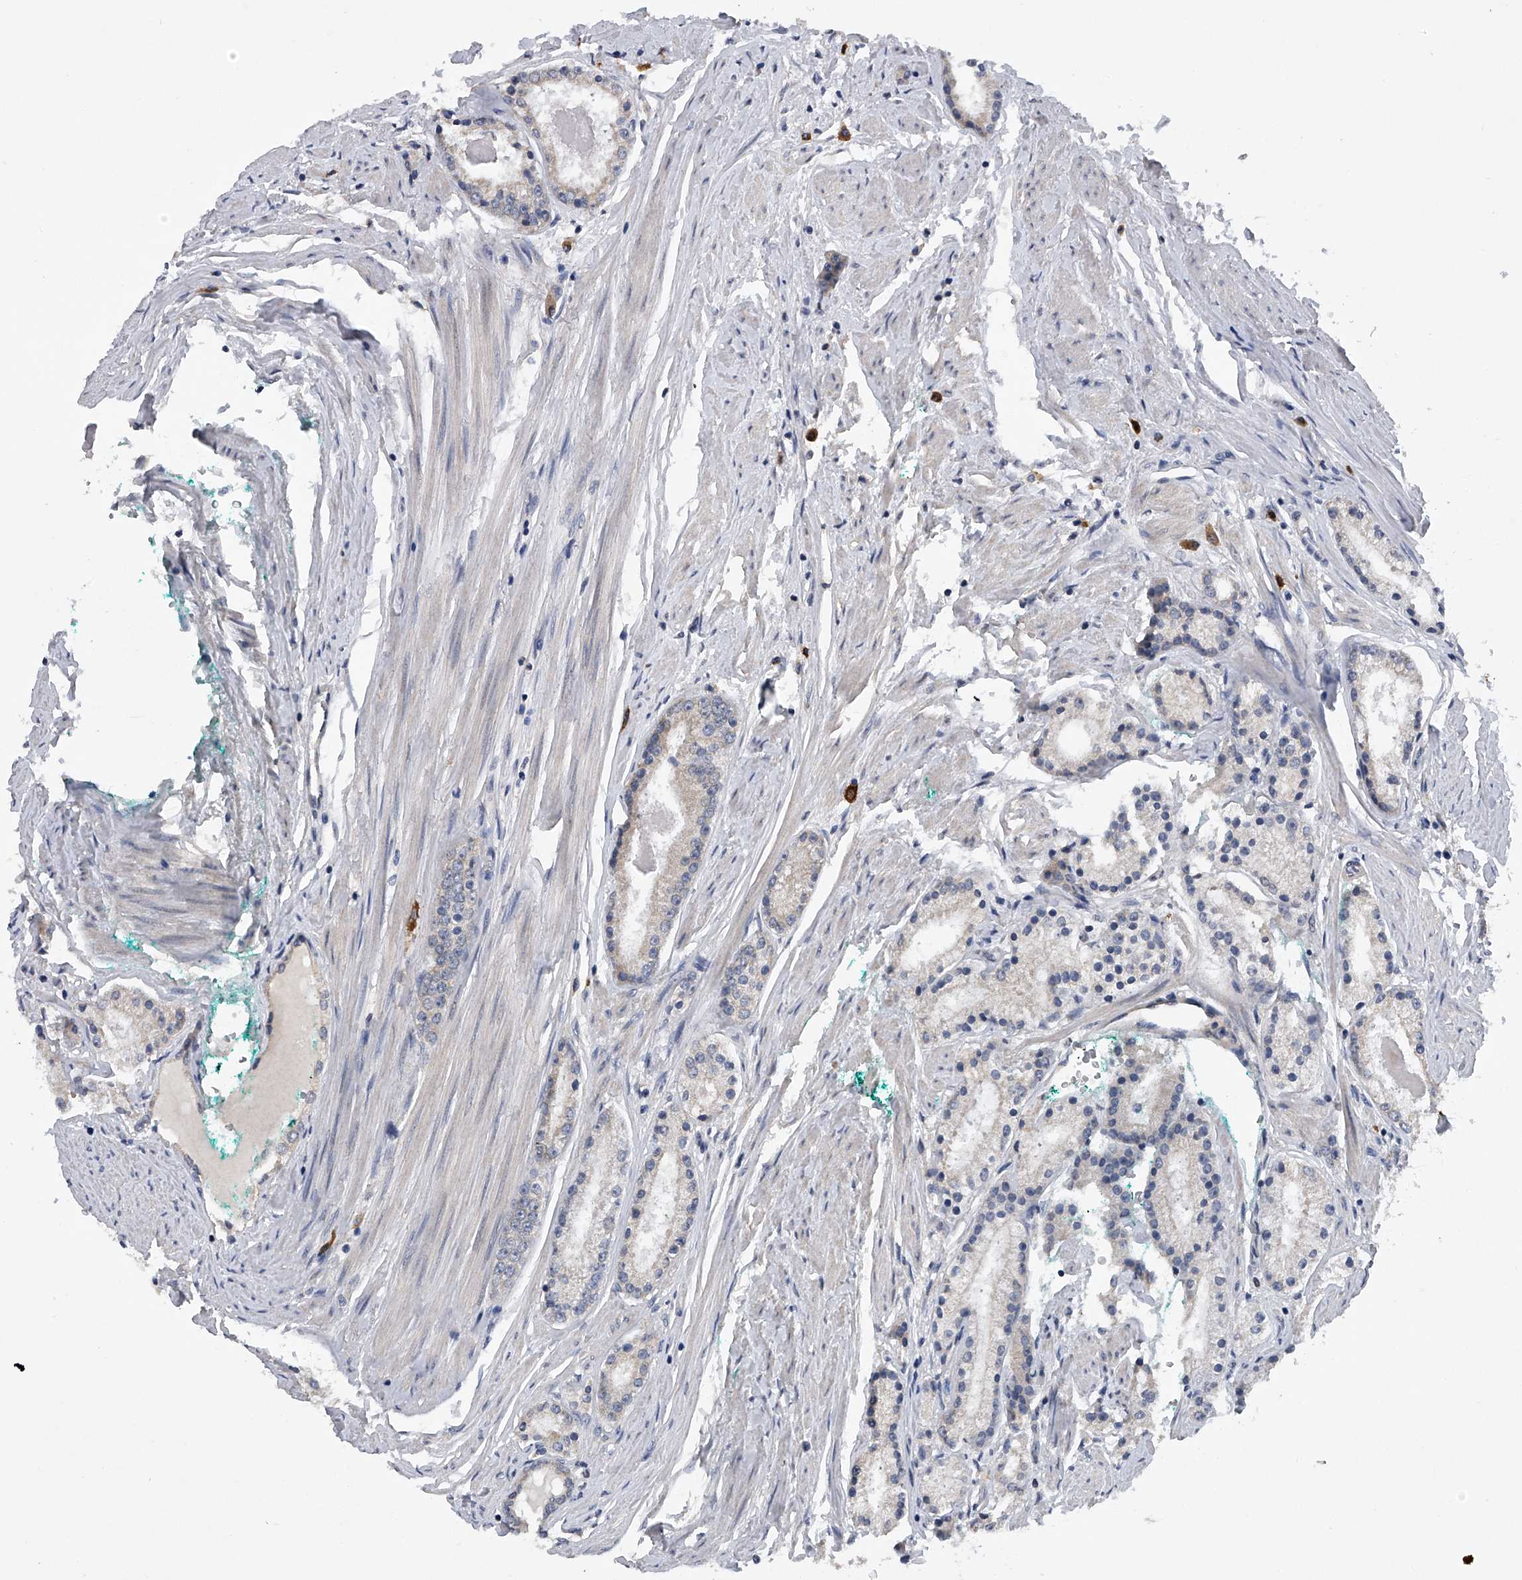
{"staining": {"intensity": "negative", "quantity": "none", "location": "none"}, "tissue": "prostate cancer", "cell_type": "Tumor cells", "image_type": "cancer", "snomed": [{"axis": "morphology", "description": "Adenocarcinoma, Low grade"}, {"axis": "topography", "description": "Prostate"}], "caption": "Prostate cancer was stained to show a protein in brown. There is no significant positivity in tumor cells.", "gene": "RNF5", "patient": {"sex": "male", "age": 63}}